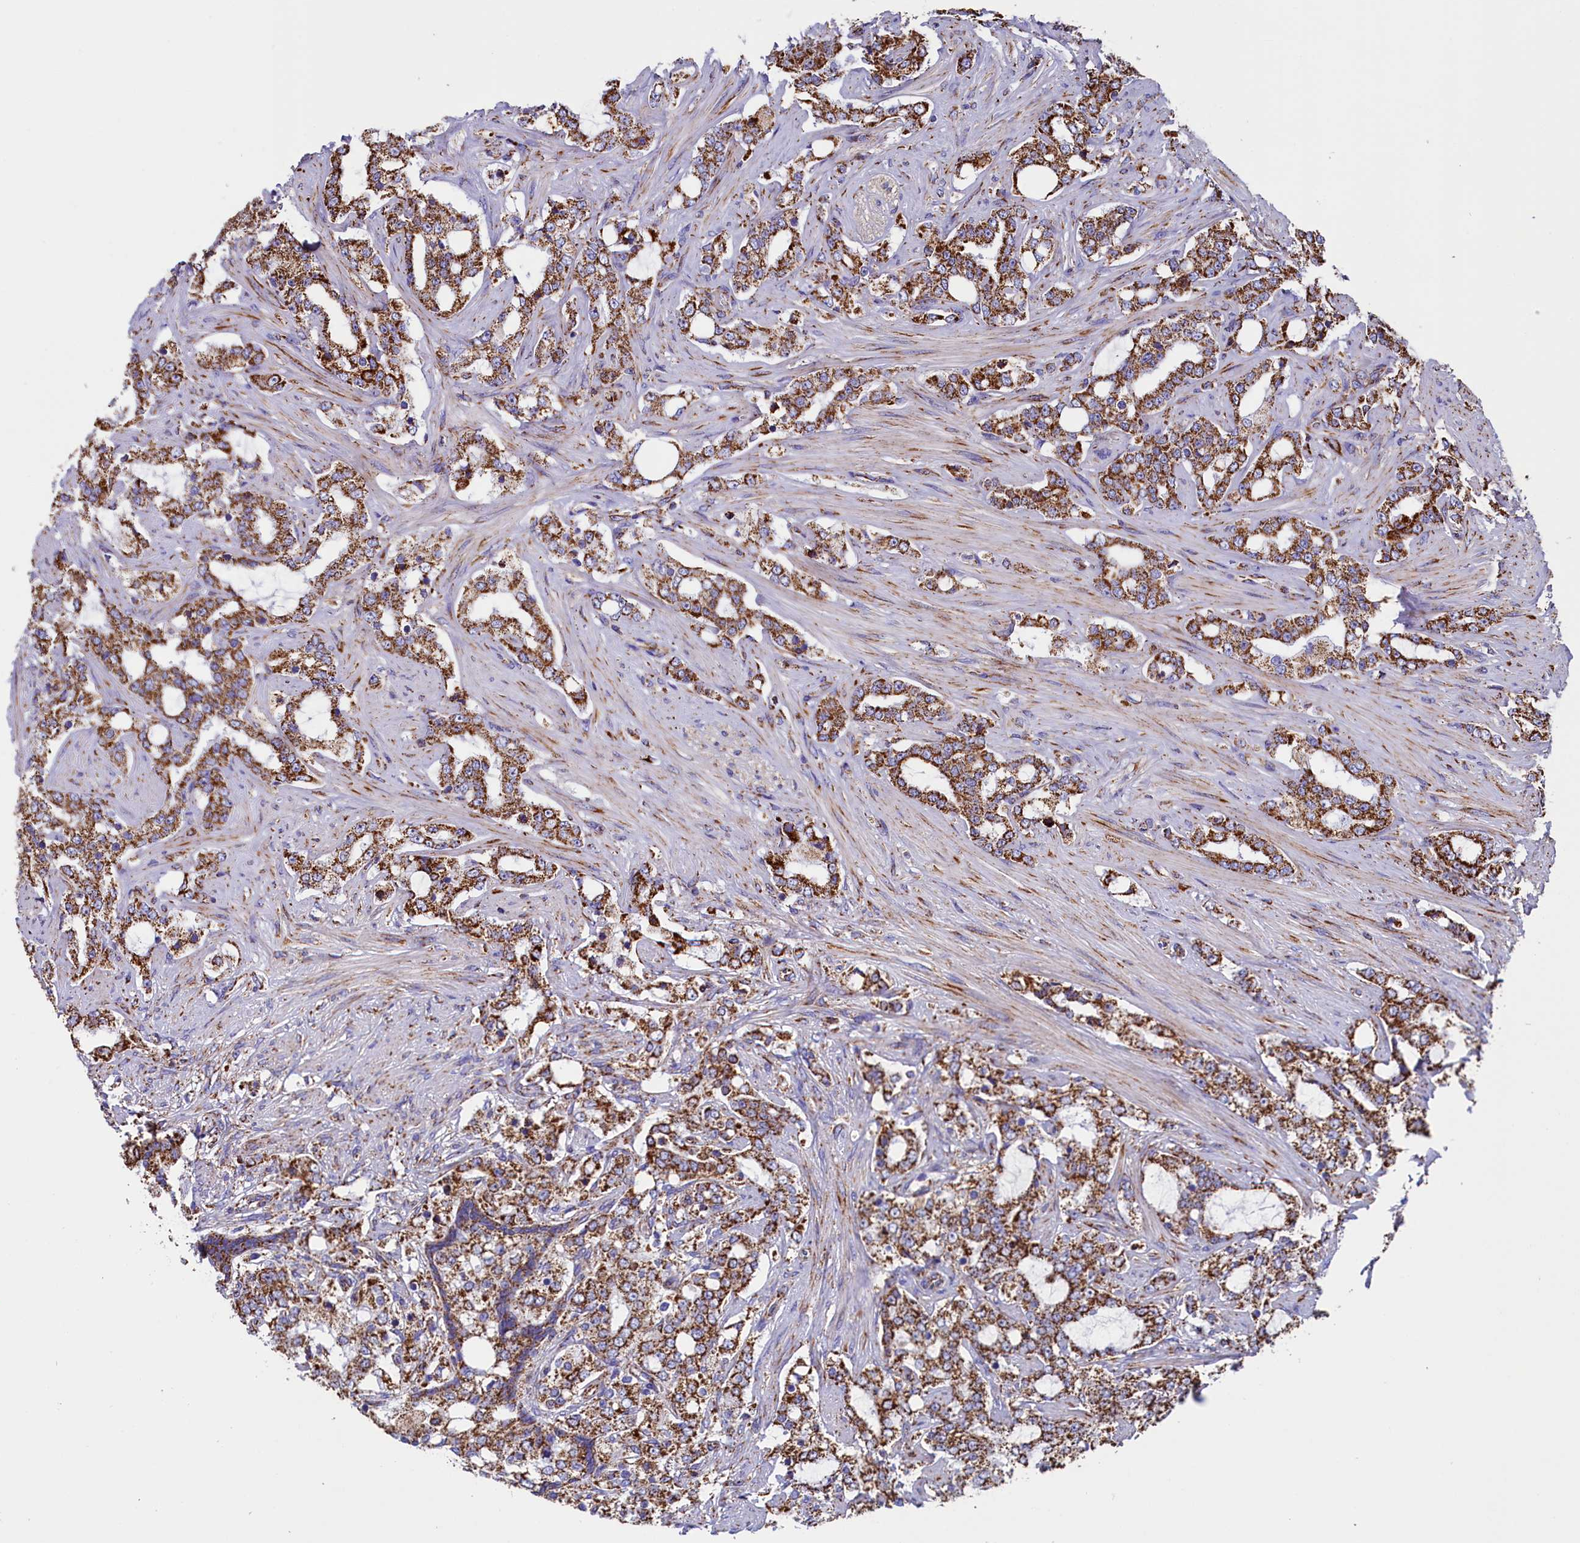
{"staining": {"intensity": "strong", "quantity": ">75%", "location": "cytoplasmic/membranous"}, "tissue": "prostate cancer", "cell_type": "Tumor cells", "image_type": "cancer", "snomed": [{"axis": "morphology", "description": "Adenocarcinoma, High grade"}, {"axis": "topography", "description": "Prostate"}], "caption": "Strong cytoplasmic/membranous positivity for a protein is appreciated in about >75% of tumor cells of prostate adenocarcinoma (high-grade) using immunohistochemistry (IHC).", "gene": "SLC39A3", "patient": {"sex": "male", "age": 64}}